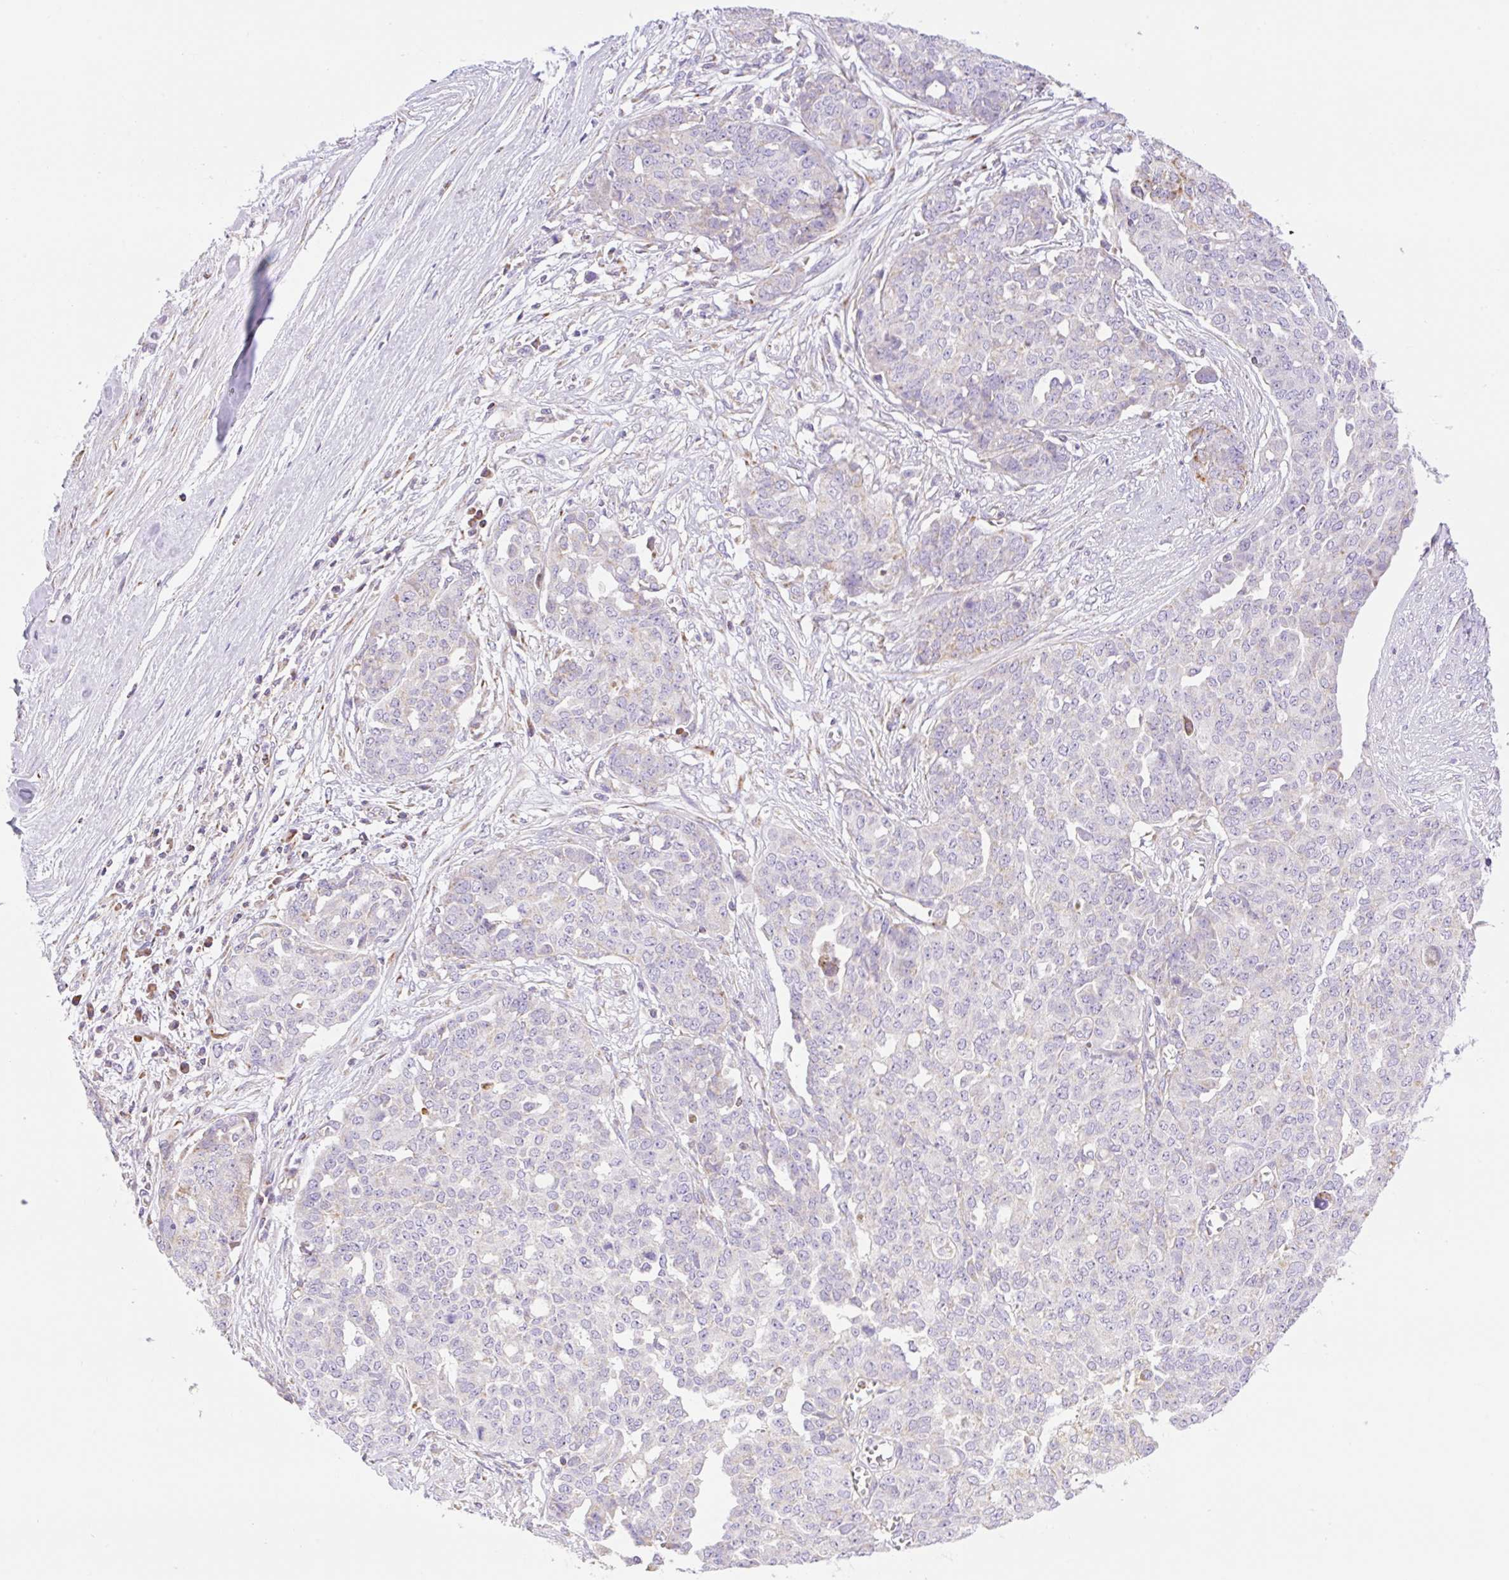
{"staining": {"intensity": "negative", "quantity": "none", "location": "none"}, "tissue": "ovarian cancer", "cell_type": "Tumor cells", "image_type": "cancer", "snomed": [{"axis": "morphology", "description": "Cystadenocarcinoma, serous, NOS"}, {"axis": "topography", "description": "Soft tissue"}, {"axis": "topography", "description": "Ovary"}], "caption": "An immunohistochemistry micrograph of ovarian serous cystadenocarcinoma is shown. There is no staining in tumor cells of ovarian serous cystadenocarcinoma.", "gene": "ETNK2", "patient": {"sex": "female", "age": 57}}